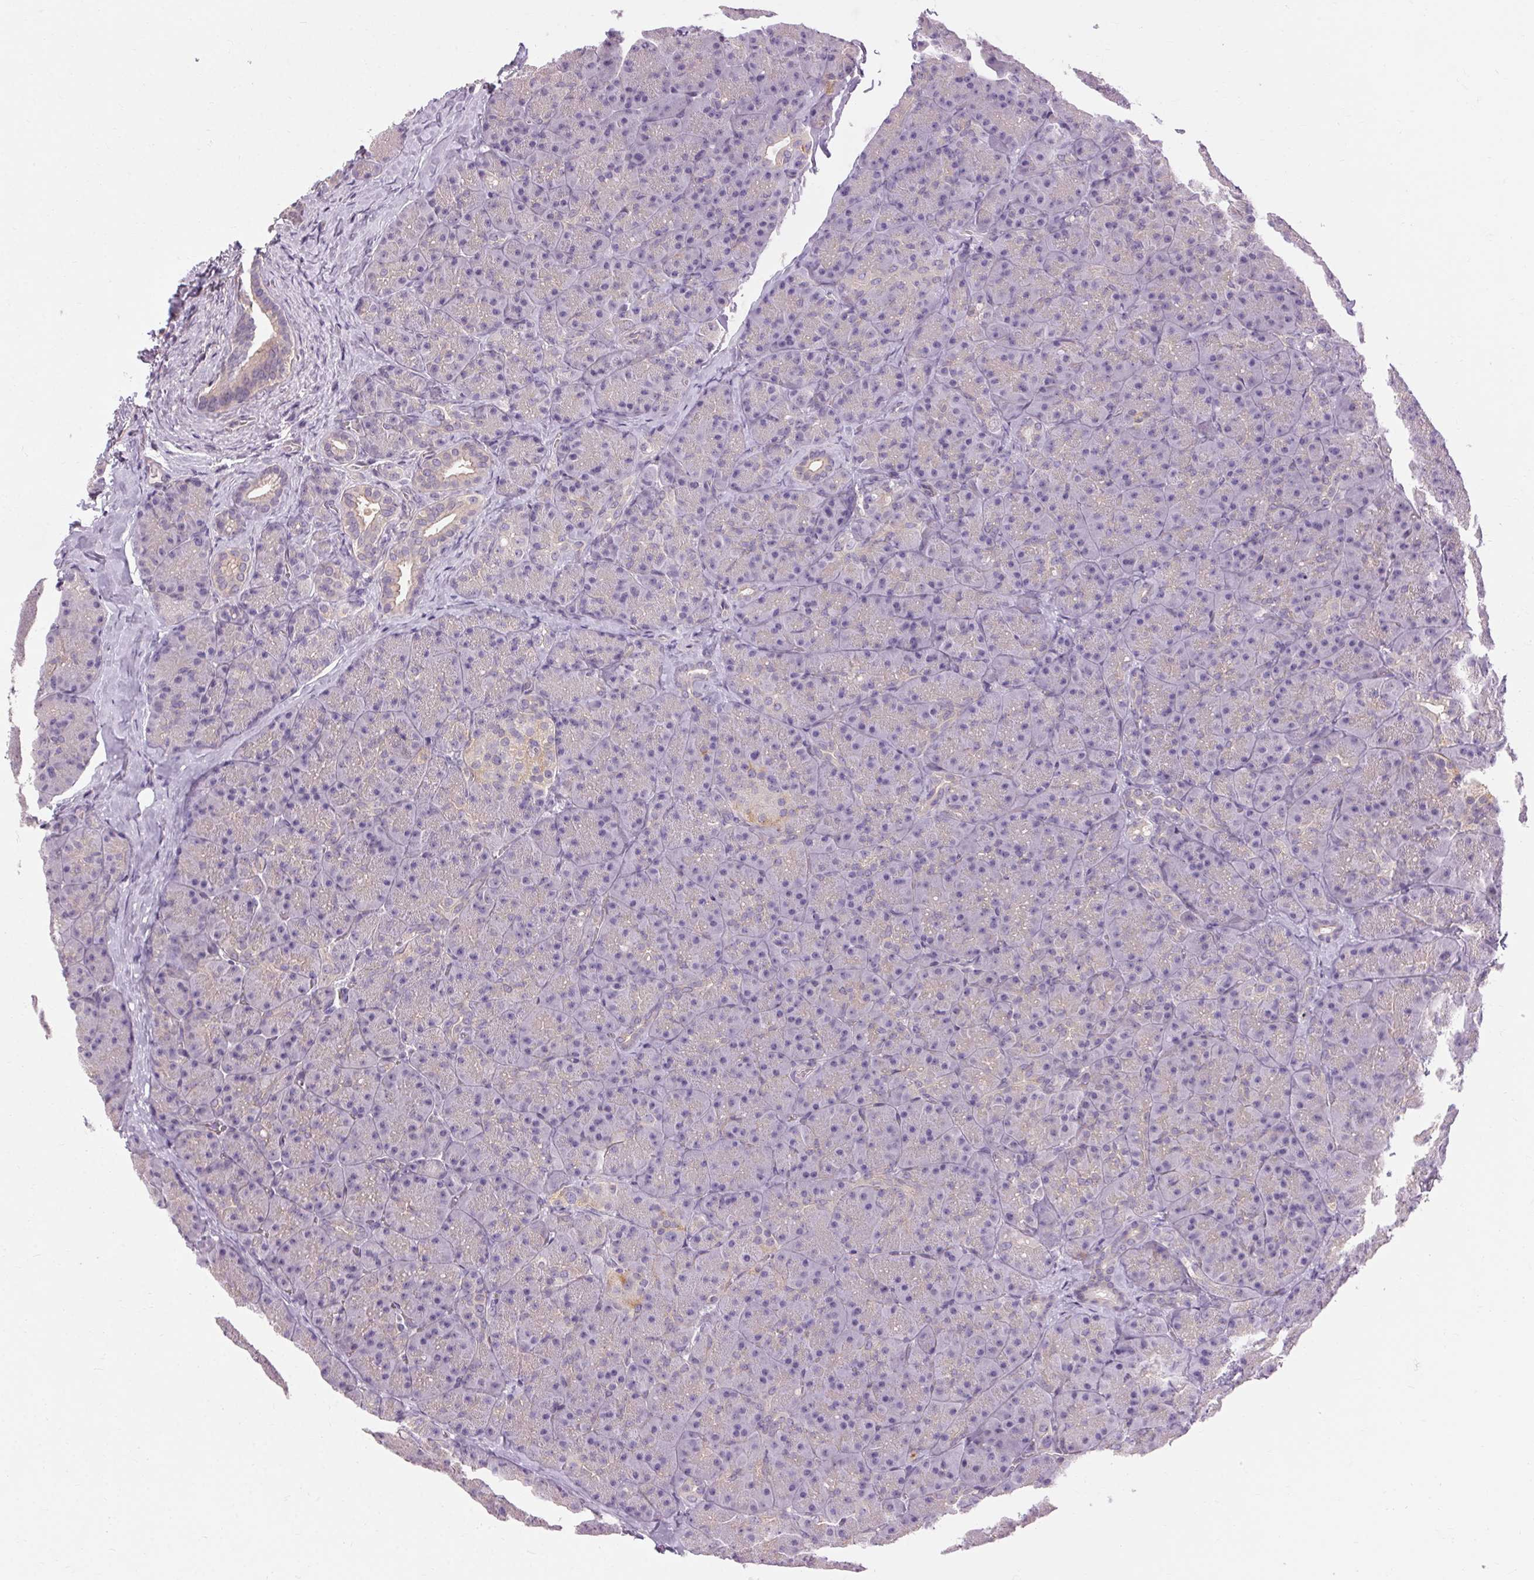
{"staining": {"intensity": "weak", "quantity": "<25%", "location": "cytoplasmic/membranous"}, "tissue": "pancreas", "cell_type": "Exocrine glandular cells", "image_type": "normal", "snomed": [{"axis": "morphology", "description": "Normal tissue, NOS"}, {"axis": "topography", "description": "Pancreas"}], "caption": "IHC histopathology image of normal pancreas: pancreas stained with DAB shows no significant protein positivity in exocrine glandular cells.", "gene": "TM6SF1", "patient": {"sex": "male", "age": 57}}